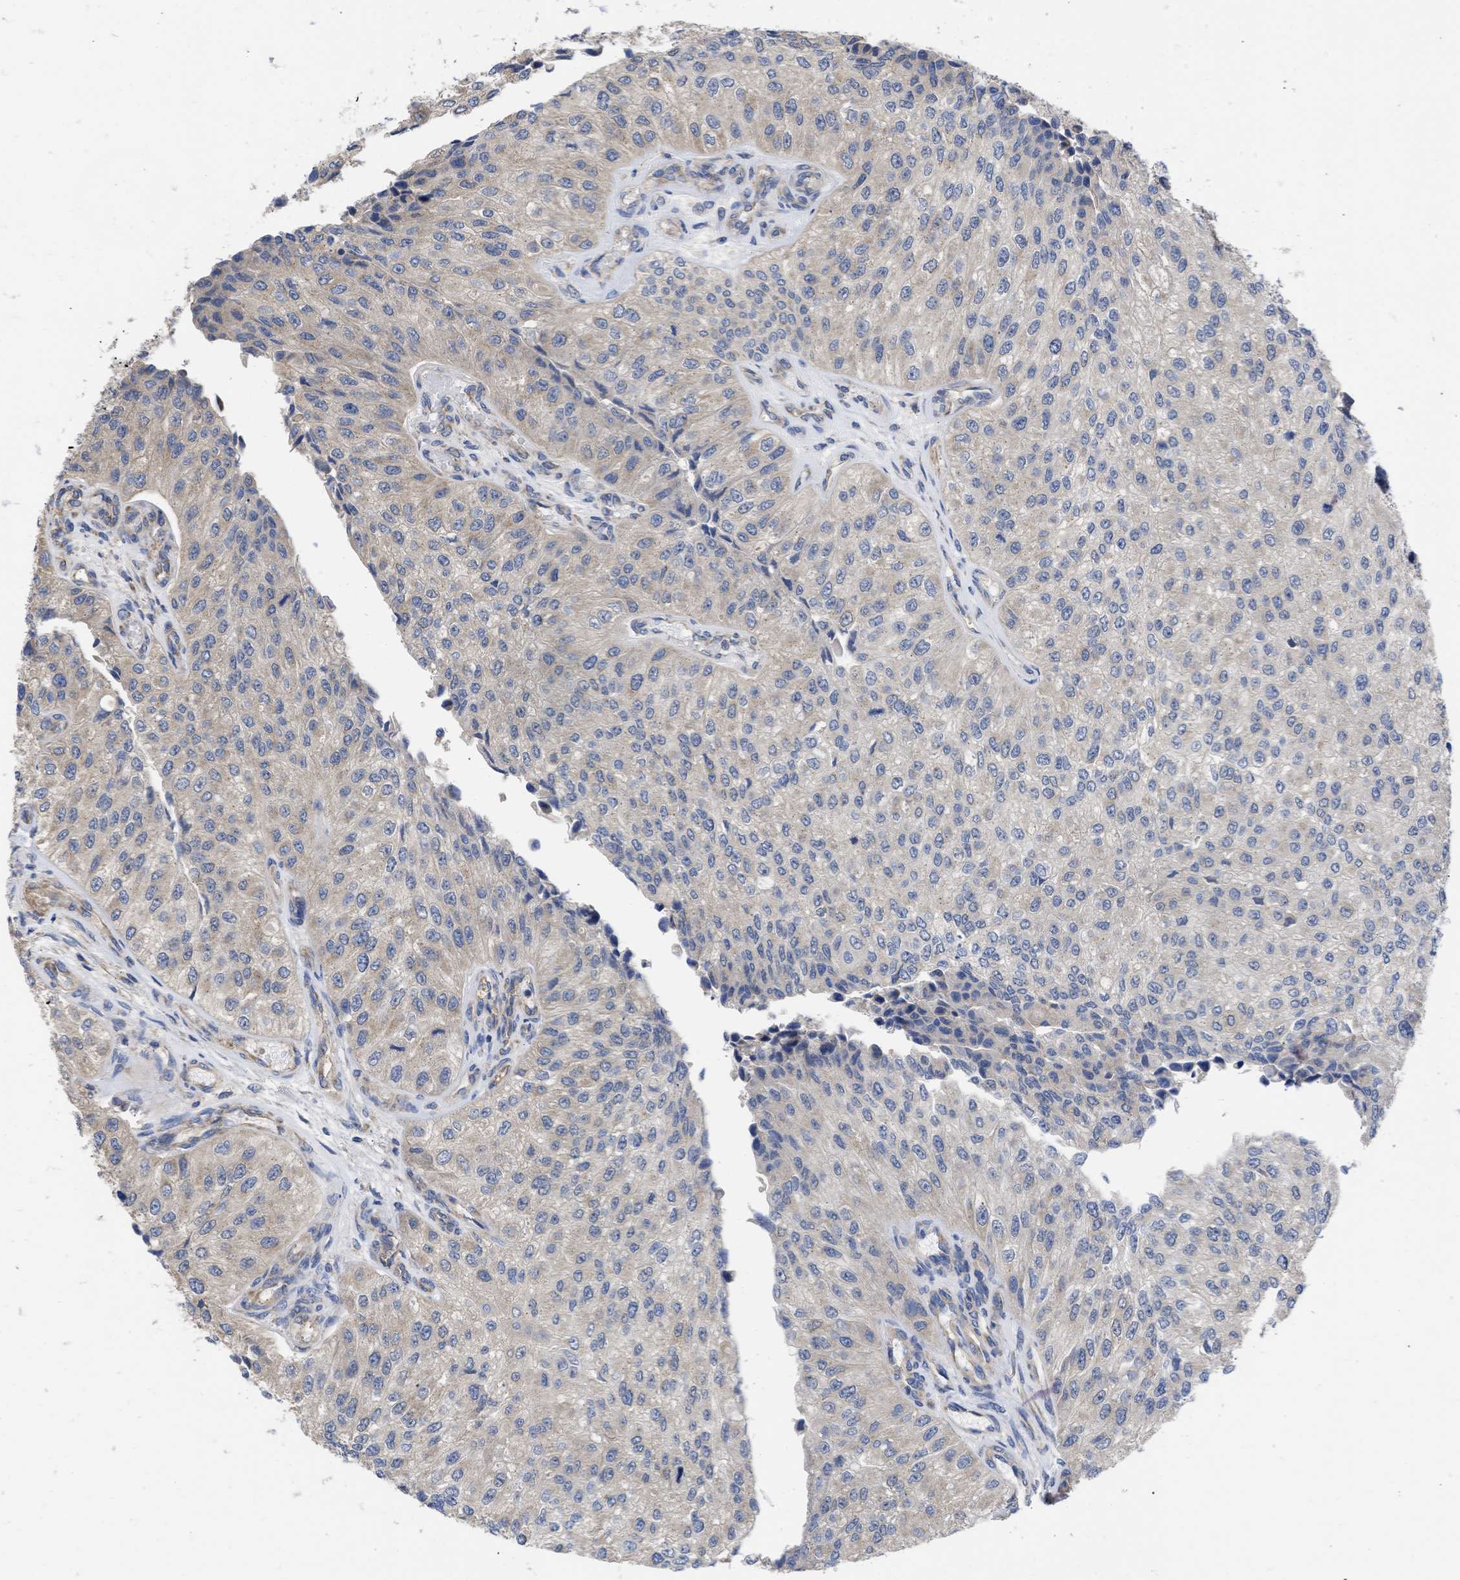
{"staining": {"intensity": "weak", "quantity": "25%-75%", "location": "cytoplasmic/membranous"}, "tissue": "urothelial cancer", "cell_type": "Tumor cells", "image_type": "cancer", "snomed": [{"axis": "morphology", "description": "Urothelial carcinoma, High grade"}, {"axis": "topography", "description": "Kidney"}, {"axis": "topography", "description": "Urinary bladder"}], "caption": "This micrograph shows immunohistochemistry staining of high-grade urothelial carcinoma, with low weak cytoplasmic/membranous expression in approximately 25%-75% of tumor cells.", "gene": "MAP2K3", "patient": {"sex": "male", "age": 77}}